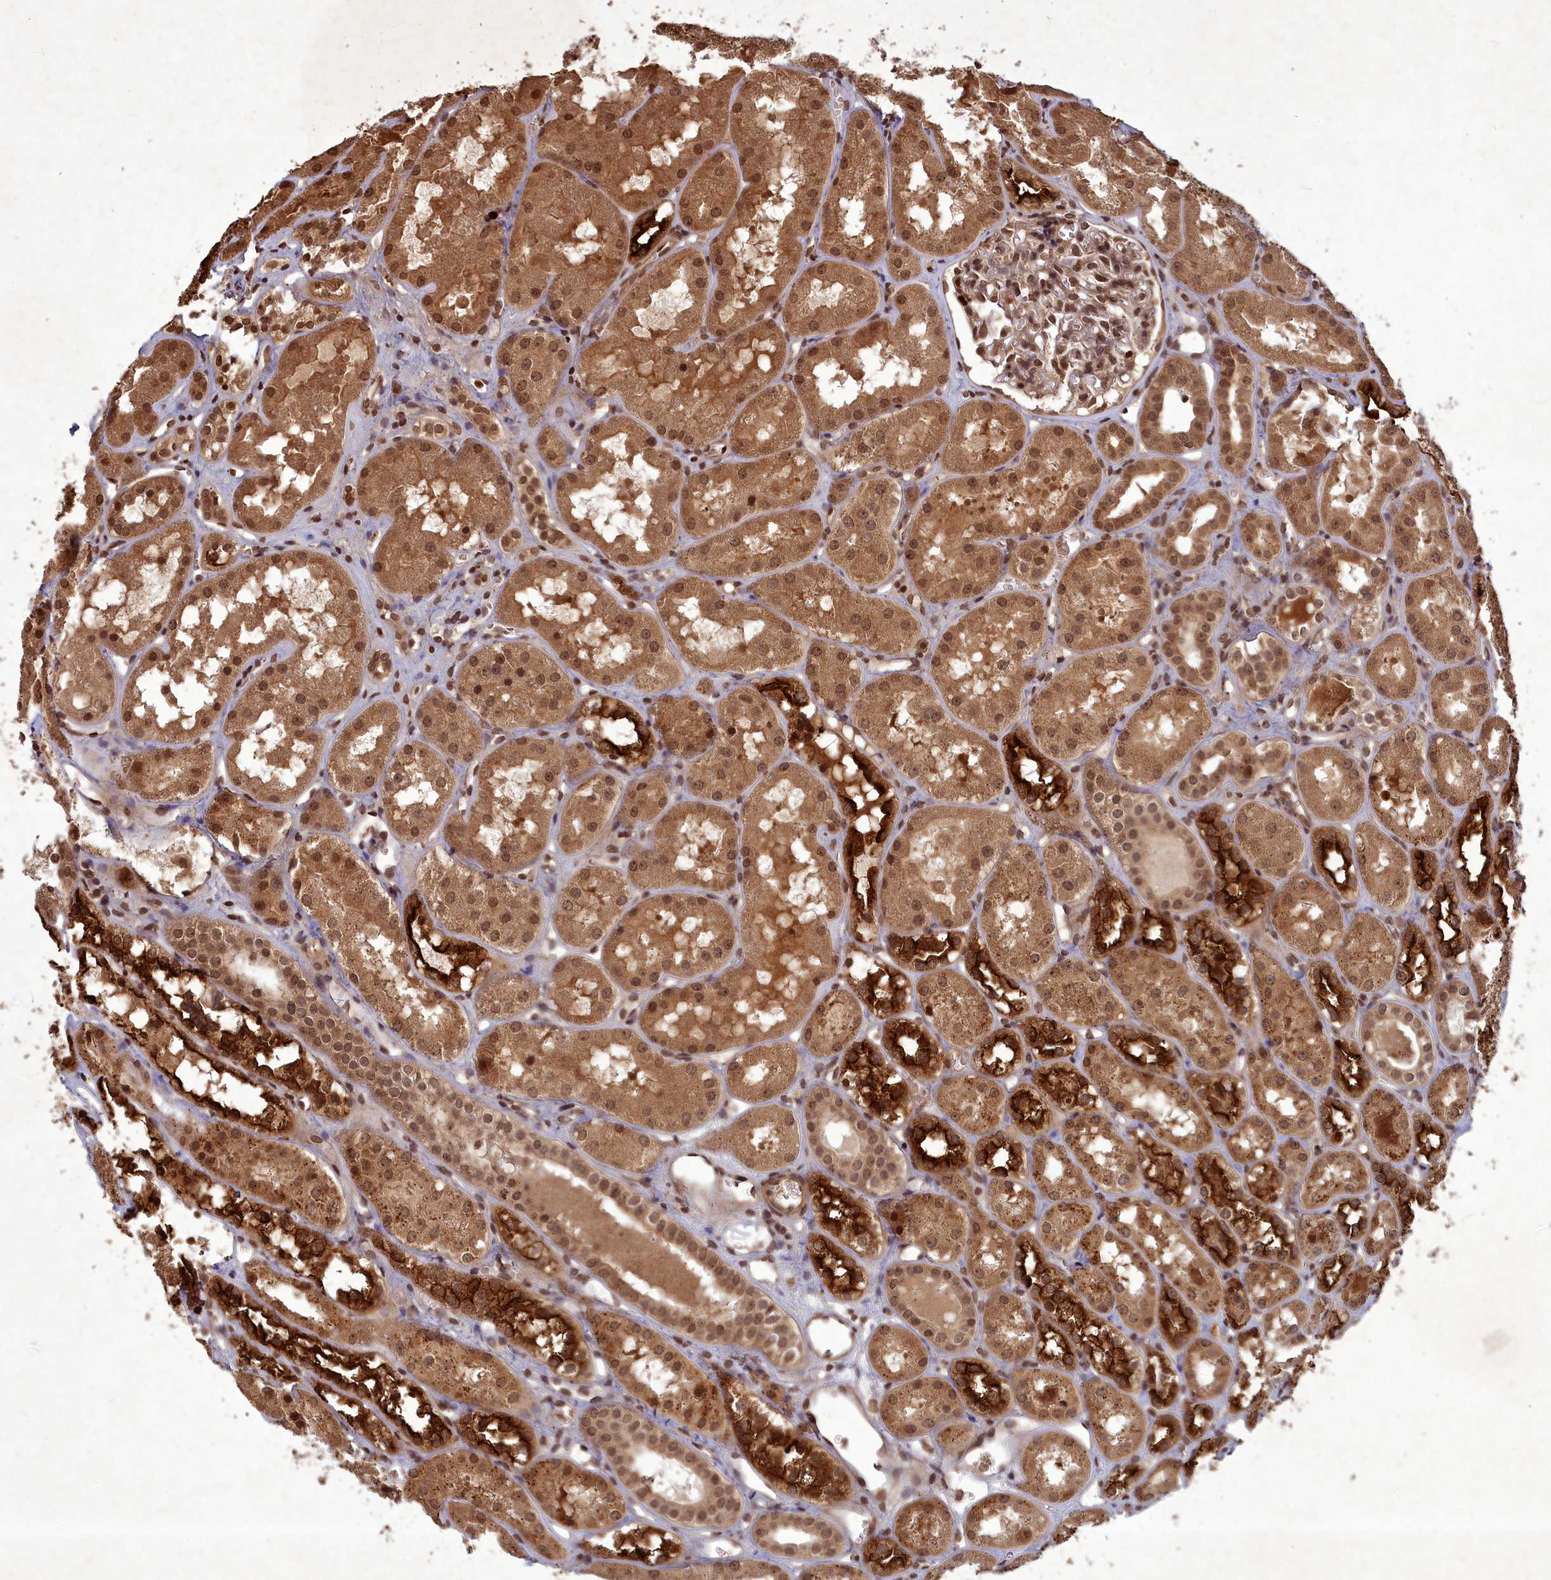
{"staining": {"intensity": "moderate", "quantity": ">75%", "location": "nuclear"}, "tissue": "kidney", "cell_type": "Cells in glomeruli", "image_type": "normal", "snomed": [{"axis": "morphology", "description": "Normal tissue, NOS"}, {"axis": "topography", "description": "Kidney"}], "caption": "A histopathology image showing moderate nuclear positivity in approximately >75% of cells in glomeruli in unremarkable kidney, as visualized by brown immunohistochemical staining.", "gene": "SRMS", "patient": {"sex": "male", "age": 16}}